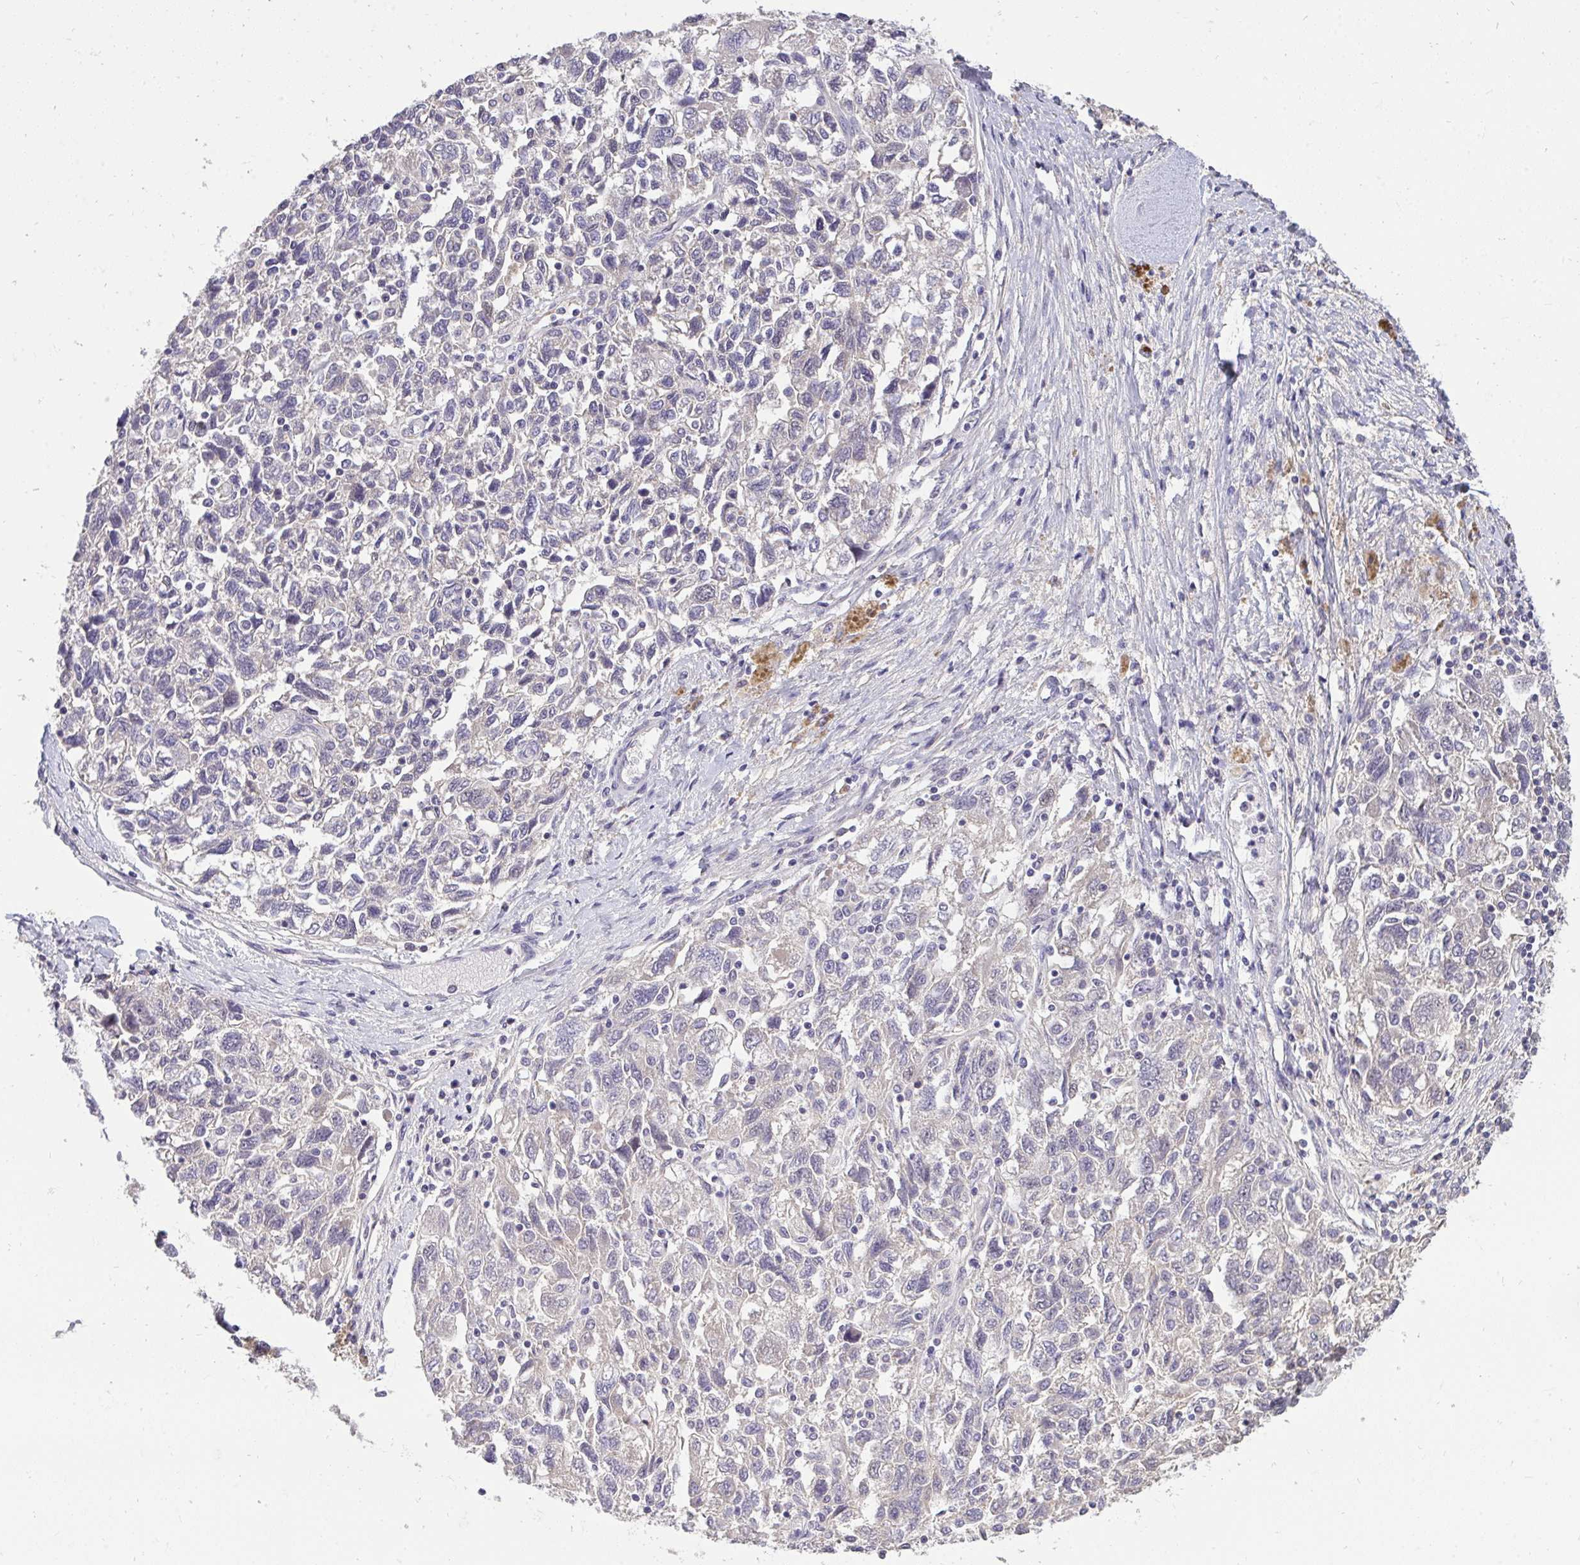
{"staining": {"intensity": "negative", "quantity": "none", "location": "none"}, "tissue": "ovarian cancer", "cell_type": "Tumor cells", "image_type": "cancer", "snomed": [{"axis": "morphology", "description": "Carcinoma, NOS"}, {"axis": "morphology", "description": "Cystadenocarcinoma, serous, NOS"}, {"axis": "topography", "description": "Ovary"}], "caption": "Tumor cells show no significant staining in ovarian carcinoma.", "gene": "C19orf54", "patient": {"sex": "female", "age": 69}}